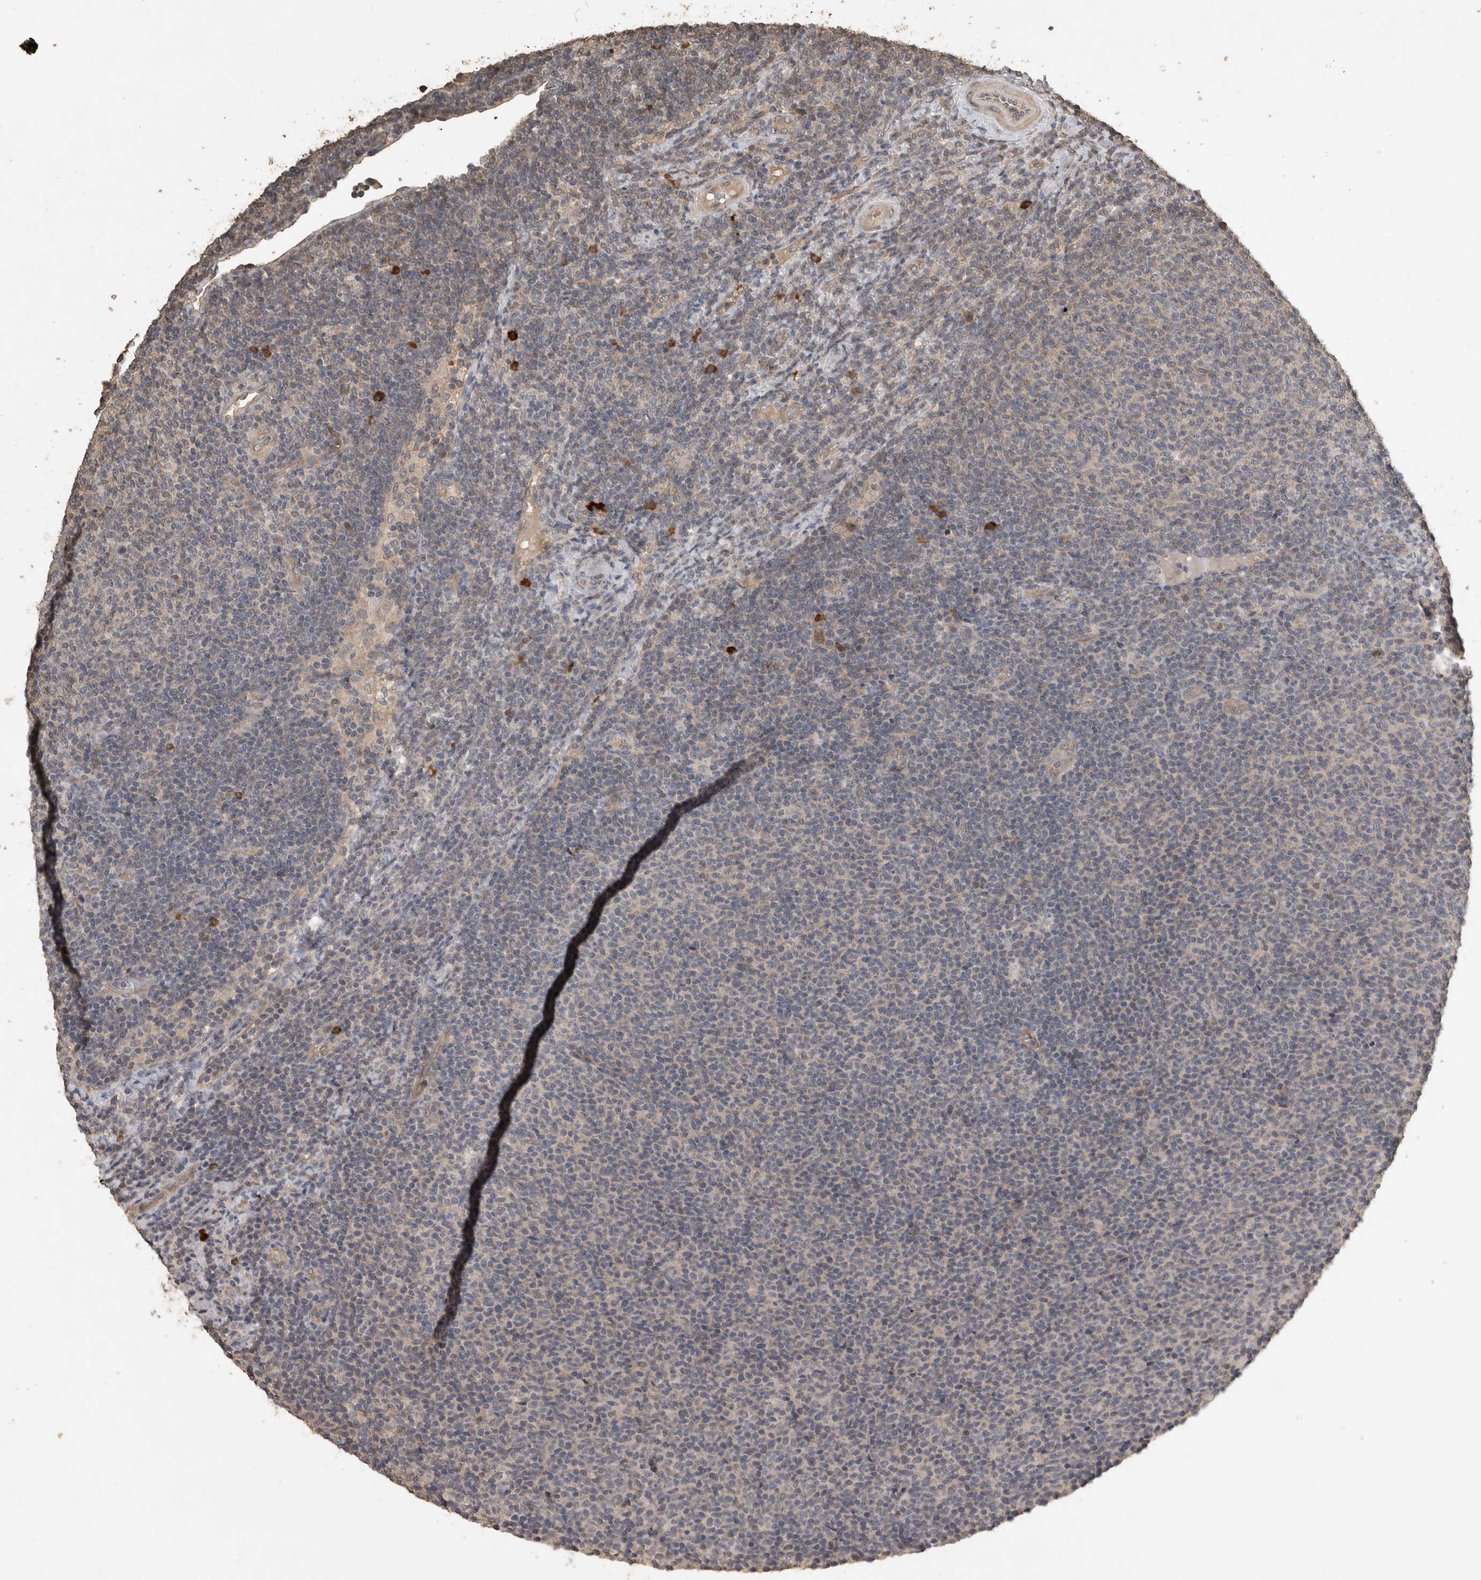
{"staining": {"intensity": "negative", "quantity": "none", "location": "none"}, "tissue": "lymphoma", "cell_type": "Tumor cells", "image_type": "cancer", "snomed": [{"axis": "morphology", "description": "Malignant lymphoma, non-Hodgkin's type, Low grade"}, {"axis": "topography", "description": "Lymph node"}], "caption": "Immunohistochemistry histopathology image of neoplastic tissue: malignant lymphoma, non-Hodgkin's type (low-grade) stained with DAB displays no significant protein expression in tumor cells.", "gene": "RHPN1", "patient": {"sex": "male", "age": 66}}